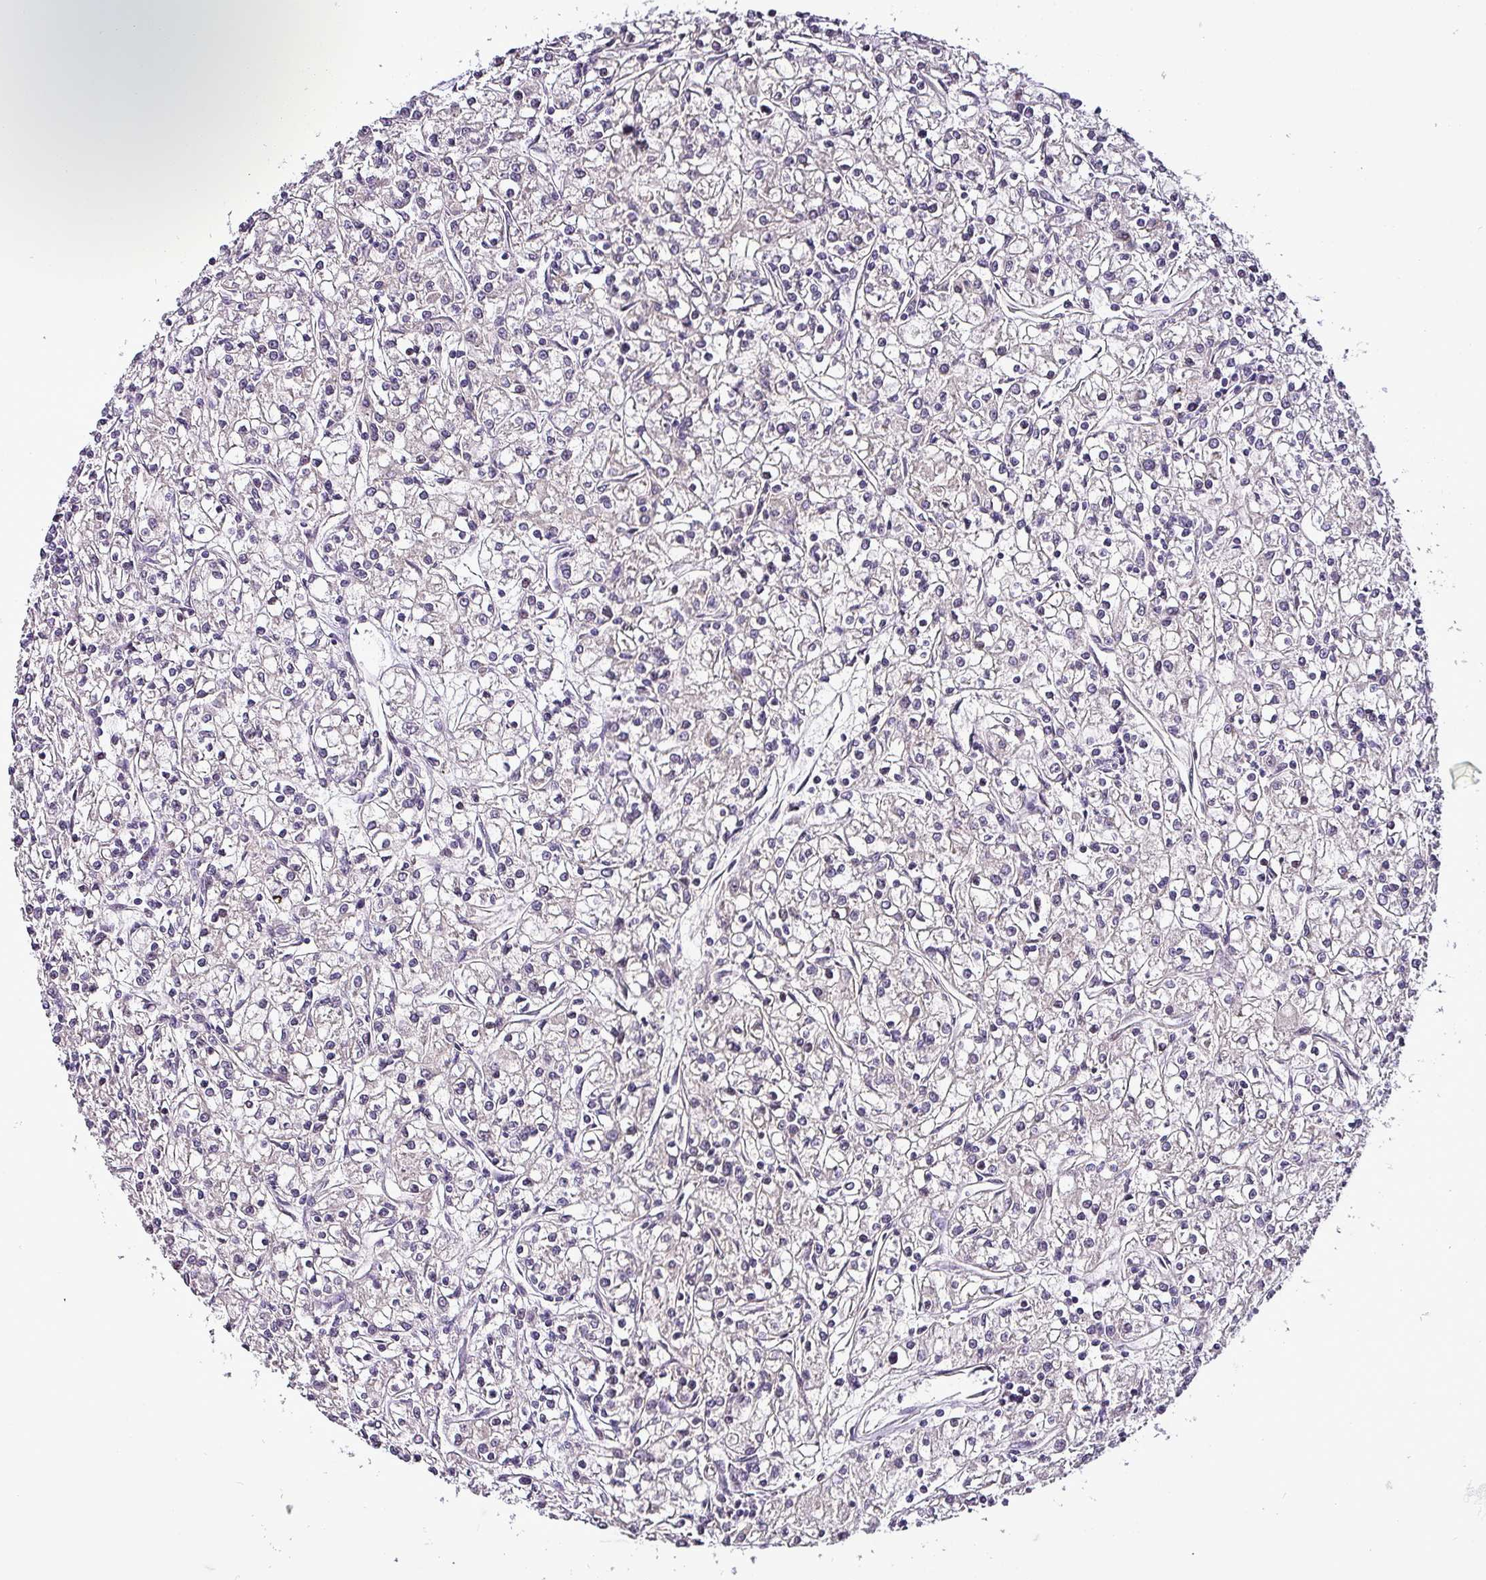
{"staining": {"intensity": "negative", "quantity": "none", "location": "none"}, "tissue": "renal cancer", "cell_type": "Tumor cells", "image_type": "cancer", "snomed": [{"axis": "morphology", "description": "Adenocarcinoma, NOS"}, {"axis": "topography", "description": "Kidney"}], "caption": "Immunohistochemistry image of neoplastic tissue: human renal adenocarcinoma stained with DAB (3,3'-diaminobenzidine) demonstrates no significant protein positivity in tumor cells.", "gene": "GRAPL", "patient": {"sex": "female", "age": 59}}